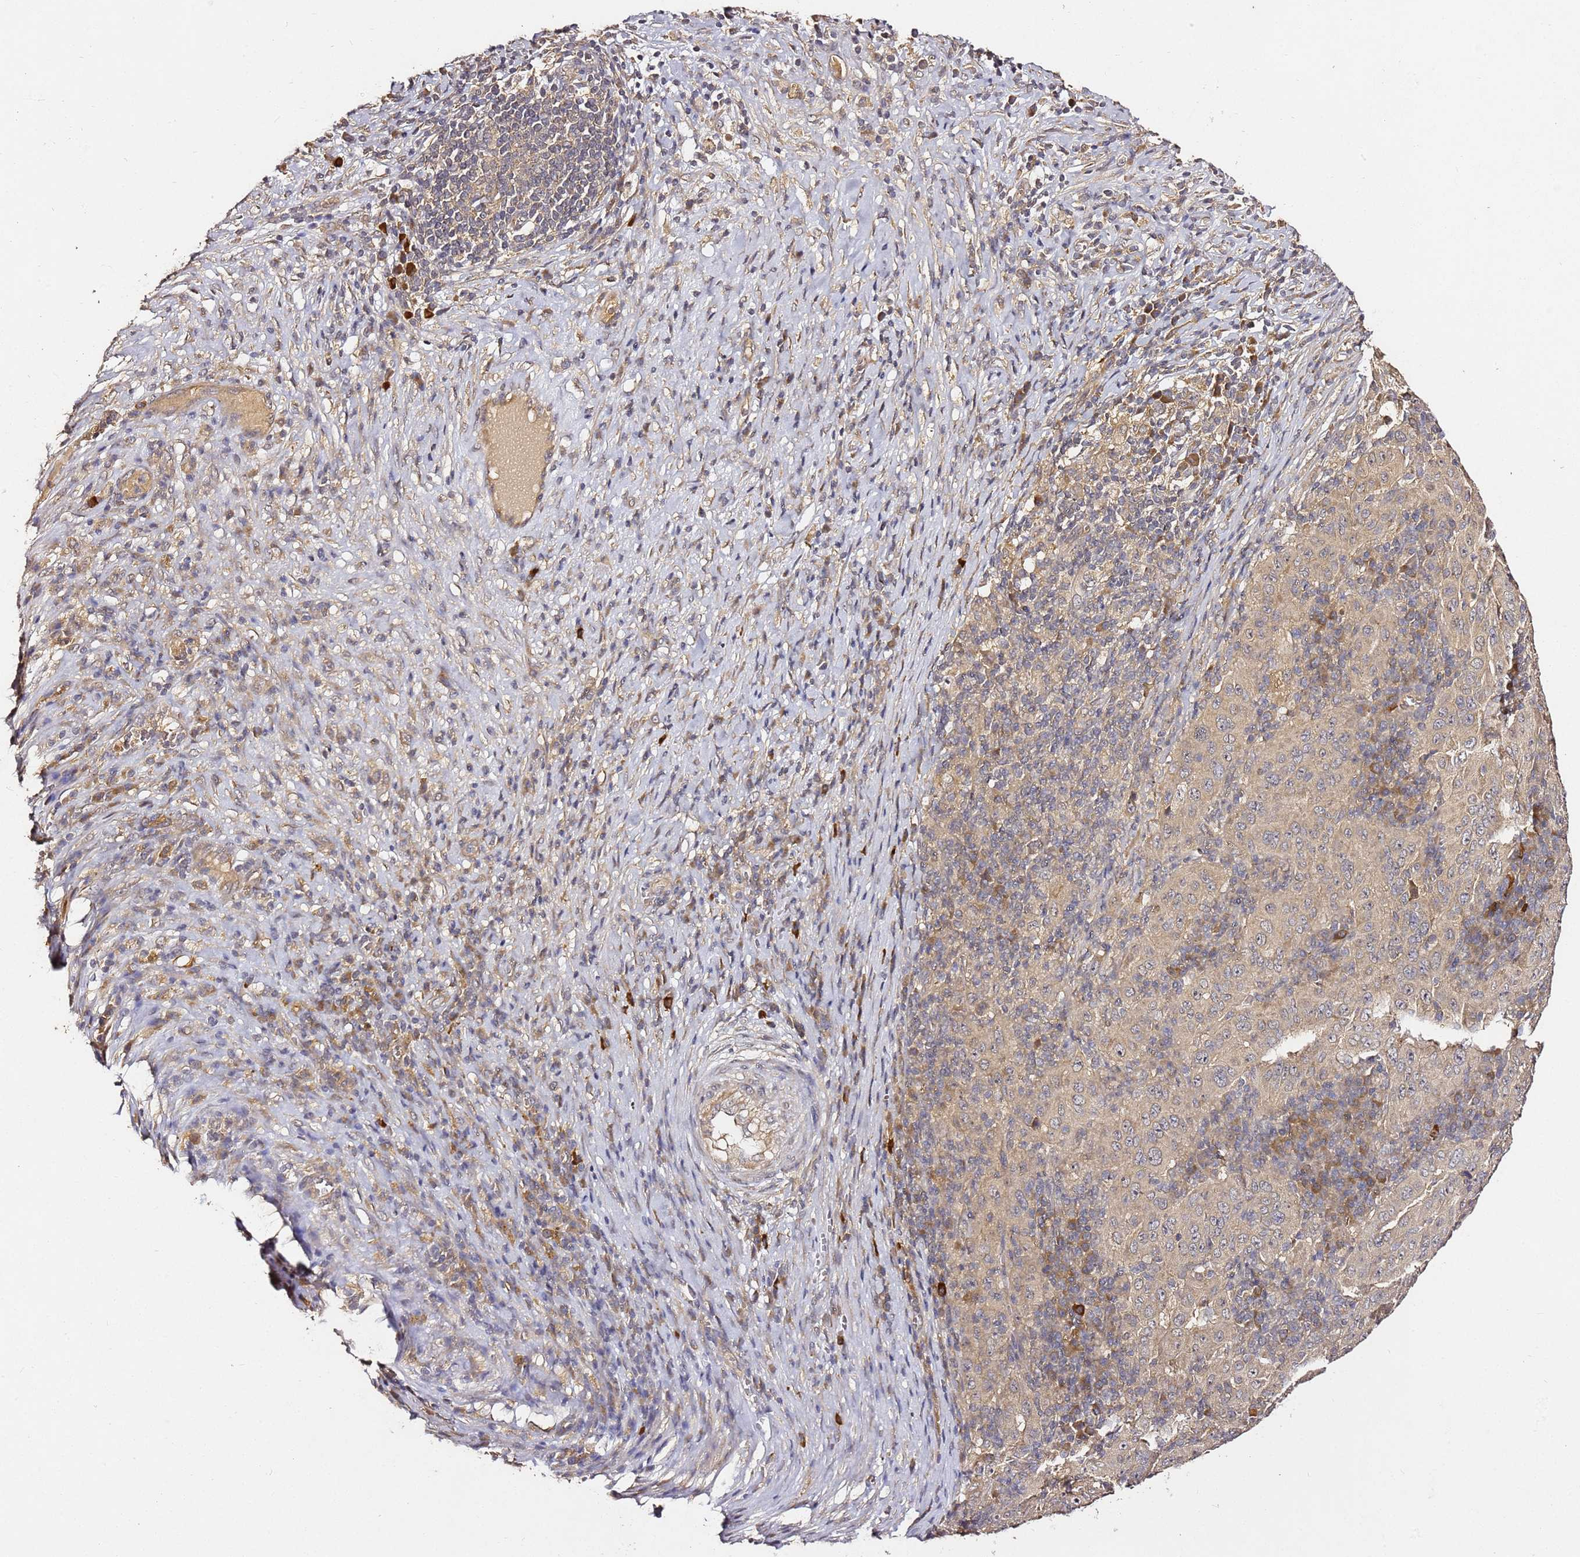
{"staining": {"intensity": "weak", "quantity": "25%-75%", "location": "cytoplasmic/membranous"}, "tissue": "pancreatic cancer", "cell_type": "Tumor cells", "image_type": "cancer", "snomed": [{"axis": "morphology", "description": "Adenocarcinoma, NOS"}, {"axis": "topography", "description": "Pancreas"}], "caption": "The histopathology image demonstrates a brown stain indicating the presence of a protein in the cytoplasmic/membranous of tumor cells in pancreatic cancer (adenocarcinoma).", "gene": "C6orf136", "patient": {"sex": "male", "age": 63}}